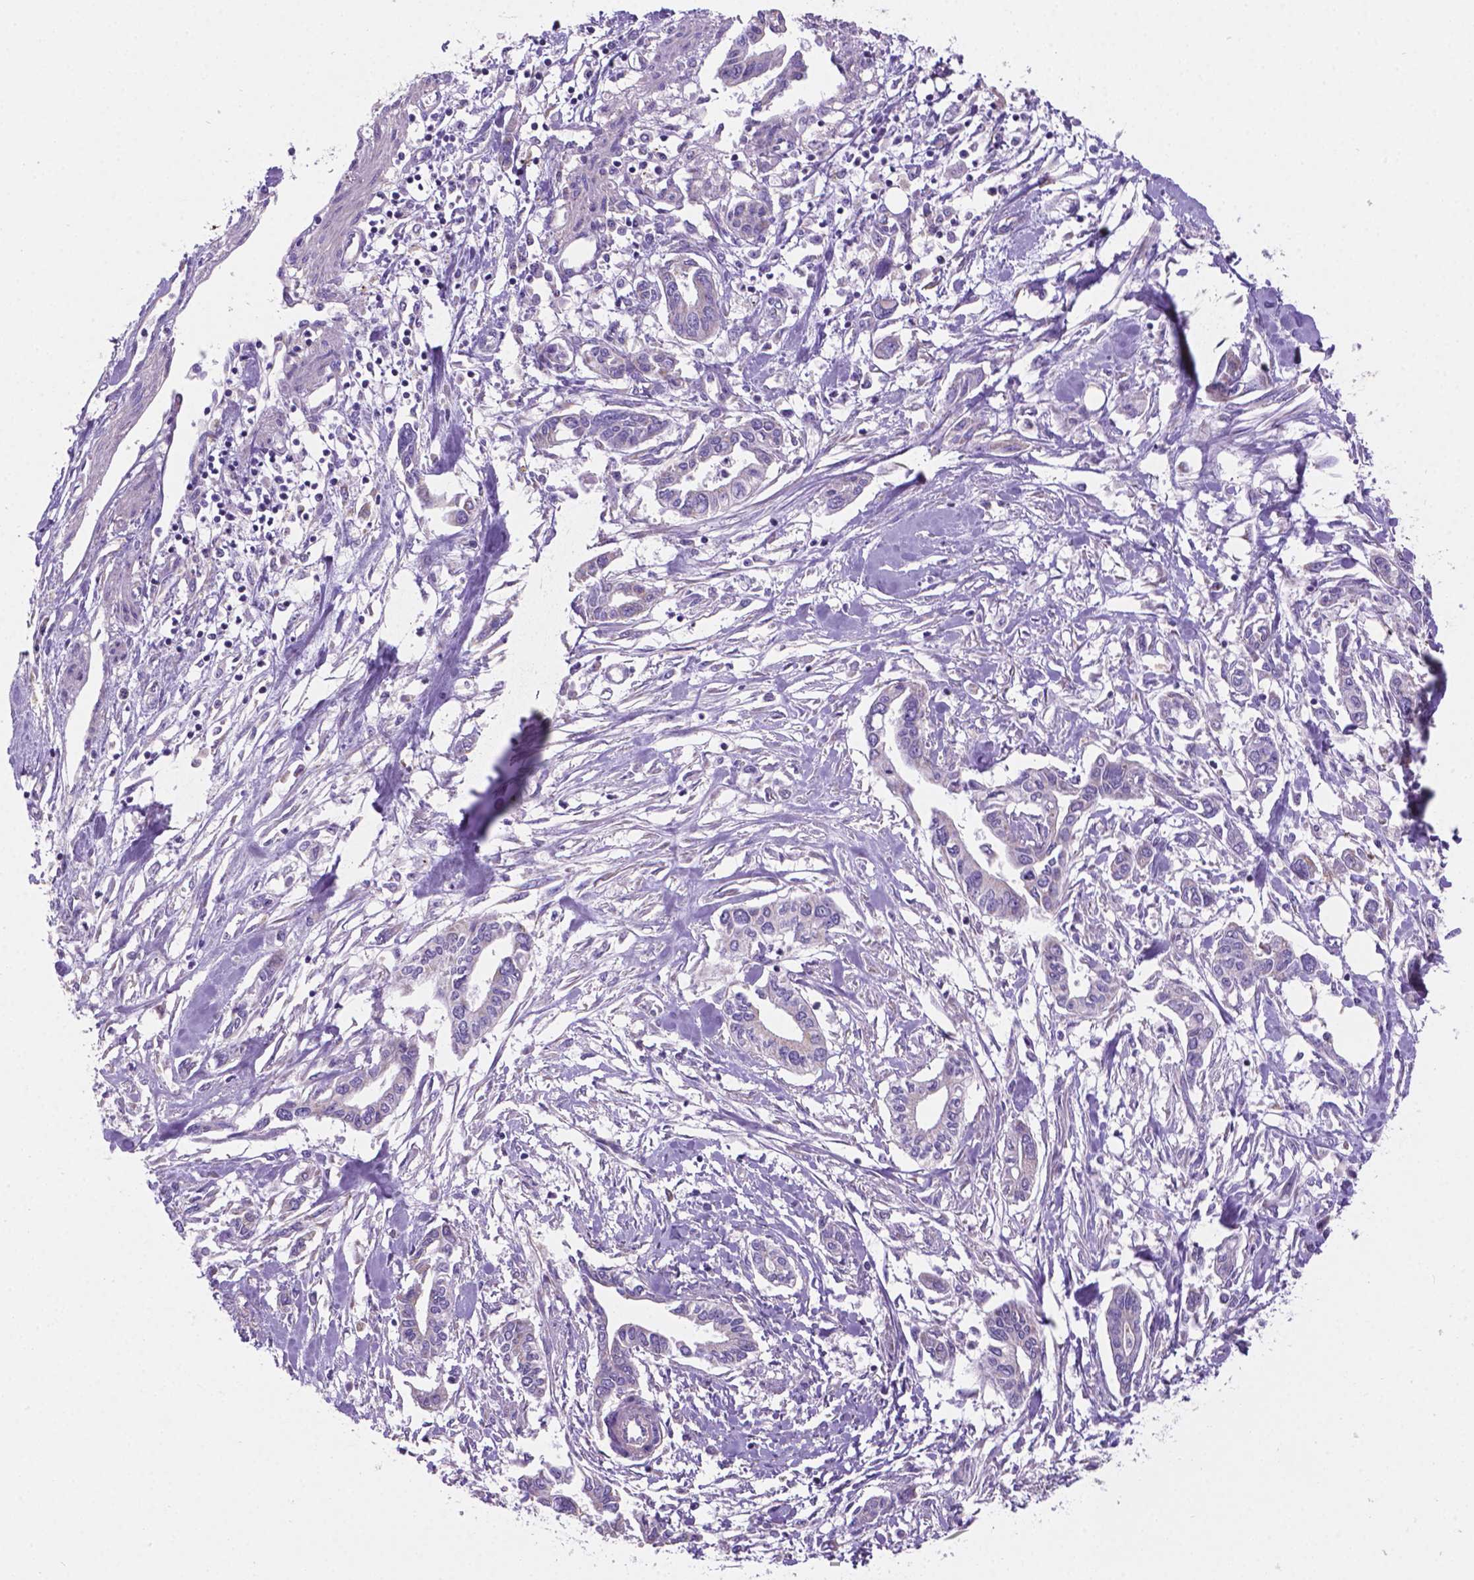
{"staining": {"intensity": "negative", "quantity": "none", "location": "none"}, "tissue": "pancreatic cancer", "cell_type": "Tumor cells", "image_type": "cancer", "snomed": [{"axis": "morphology", "description": "Adenocarcinoma, NOS"}, {"axis": "topography", "description": "Pancreas"}], "caption": "Protein analysis of pancreatic cancer (adenocarcinoma) demonstrates no significant staining in tumor cells.", "gene": "CSPG5", "patient": {"sex": "male", "age": 60}}